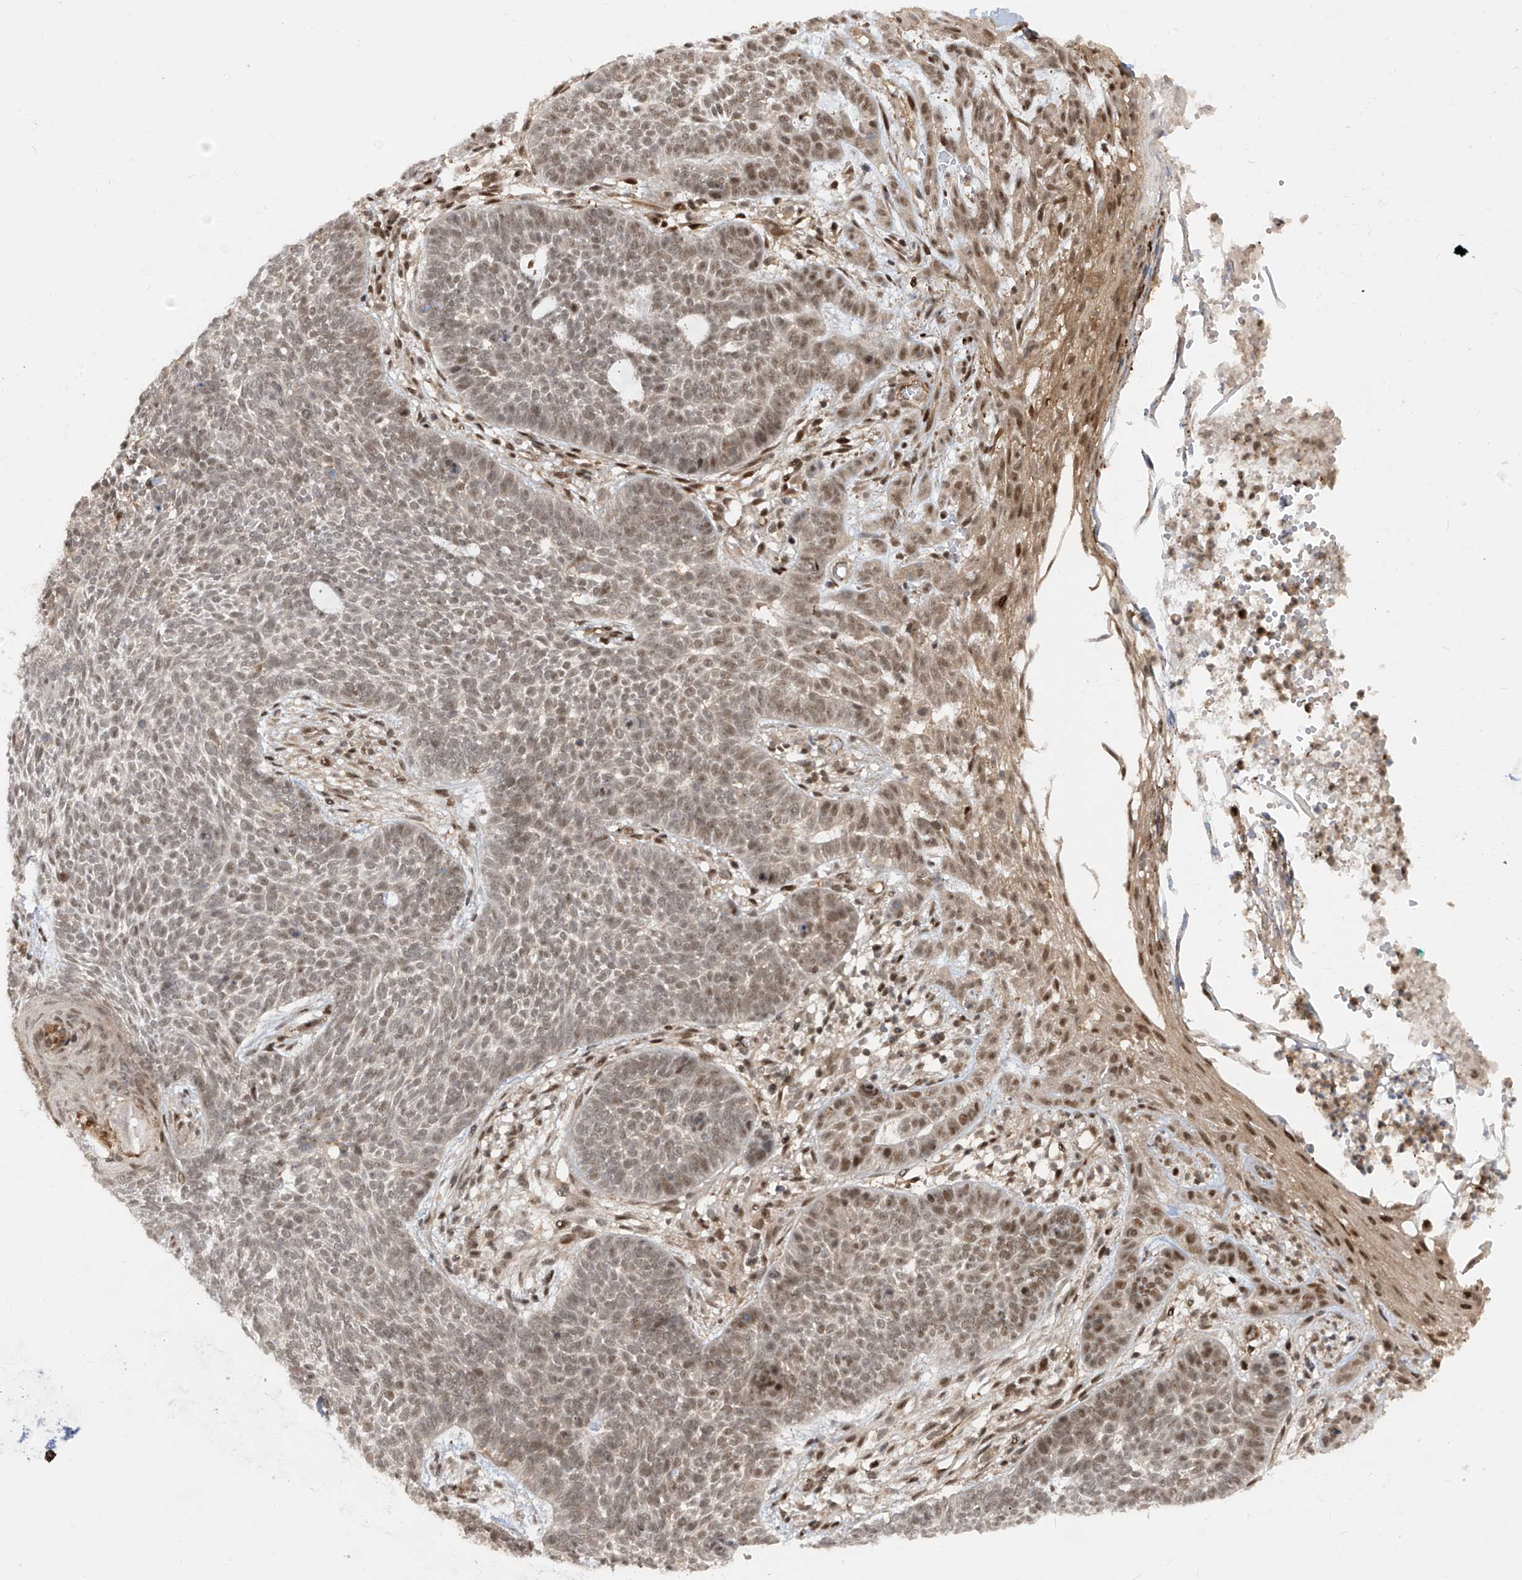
{"staining": {"intensity": "weak", "quantity": ">75%", "location": "nuclear"}, "tissue": "skin cancer", "cell_type": "Tumor cells", "image_type": "cancer", "snomed": [{"axis": "morphology", "description": "Normal tissue, NOS"}, {"axis": "morphology", "description": "Basal cell carcinoma"}, {"axis": "topography", "description": "Skin"}], "caption": "Protein expression analysis of skin cancer demonstrates weak nuclear expression in approximately >75% of tumor cells.", "gene": "LAGE3", "patient": {"sex": "male", "age": 64}}